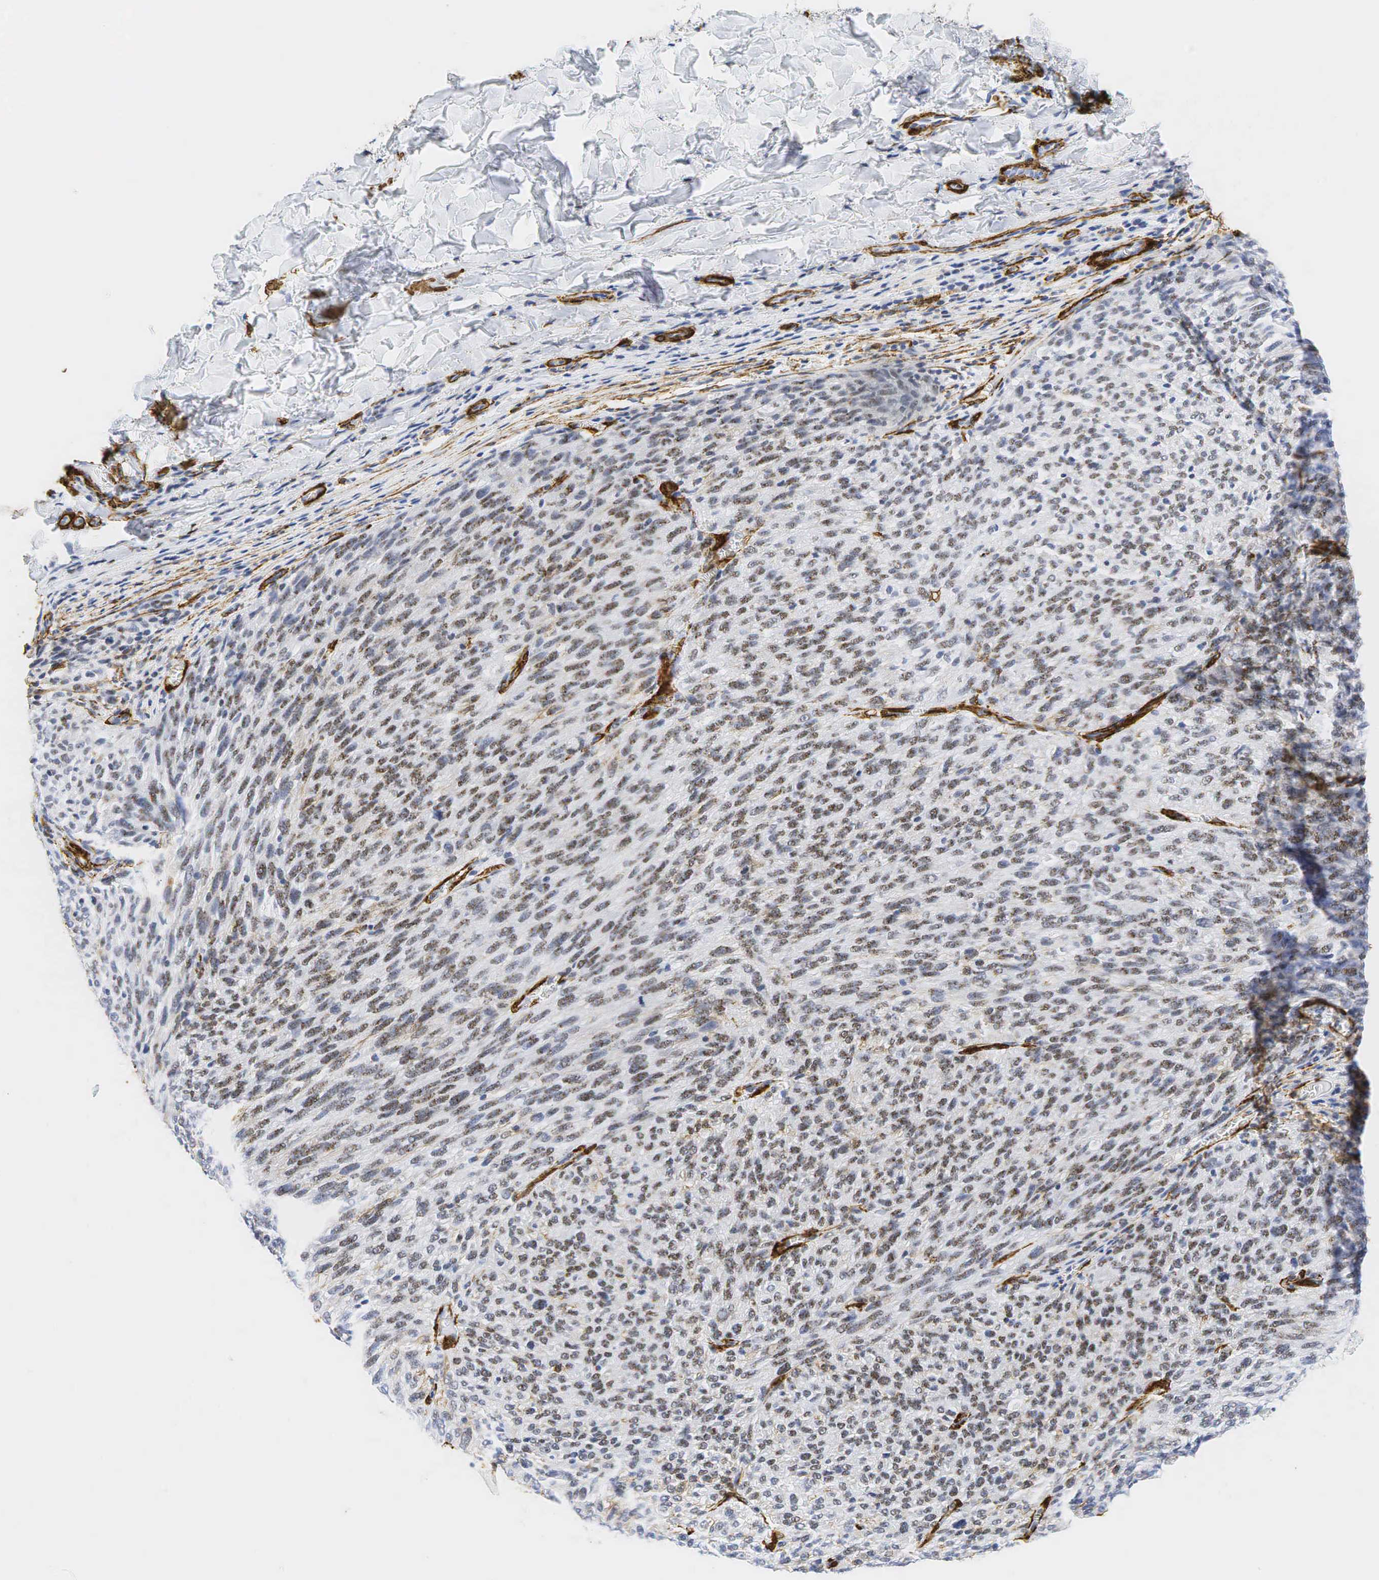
{"staining": {"intensity": "weak", "quantity": ">75%", "location": "nuclear"}, "tissue": "melanoma", "cell_type": "Tumor cells", "image_type": "cancer", "snomed": [{"axis": "morphology", "description": "Malignant melanoma, NOS"}, {"axis": "topography", "description": "Skin"}], "caption": "The immunohistochemical stain labels weak nuclear expression in tumor cells of melanoma tissue.", "gene": "ACTA2", "patient": {"sex": "male", "age": 76}}